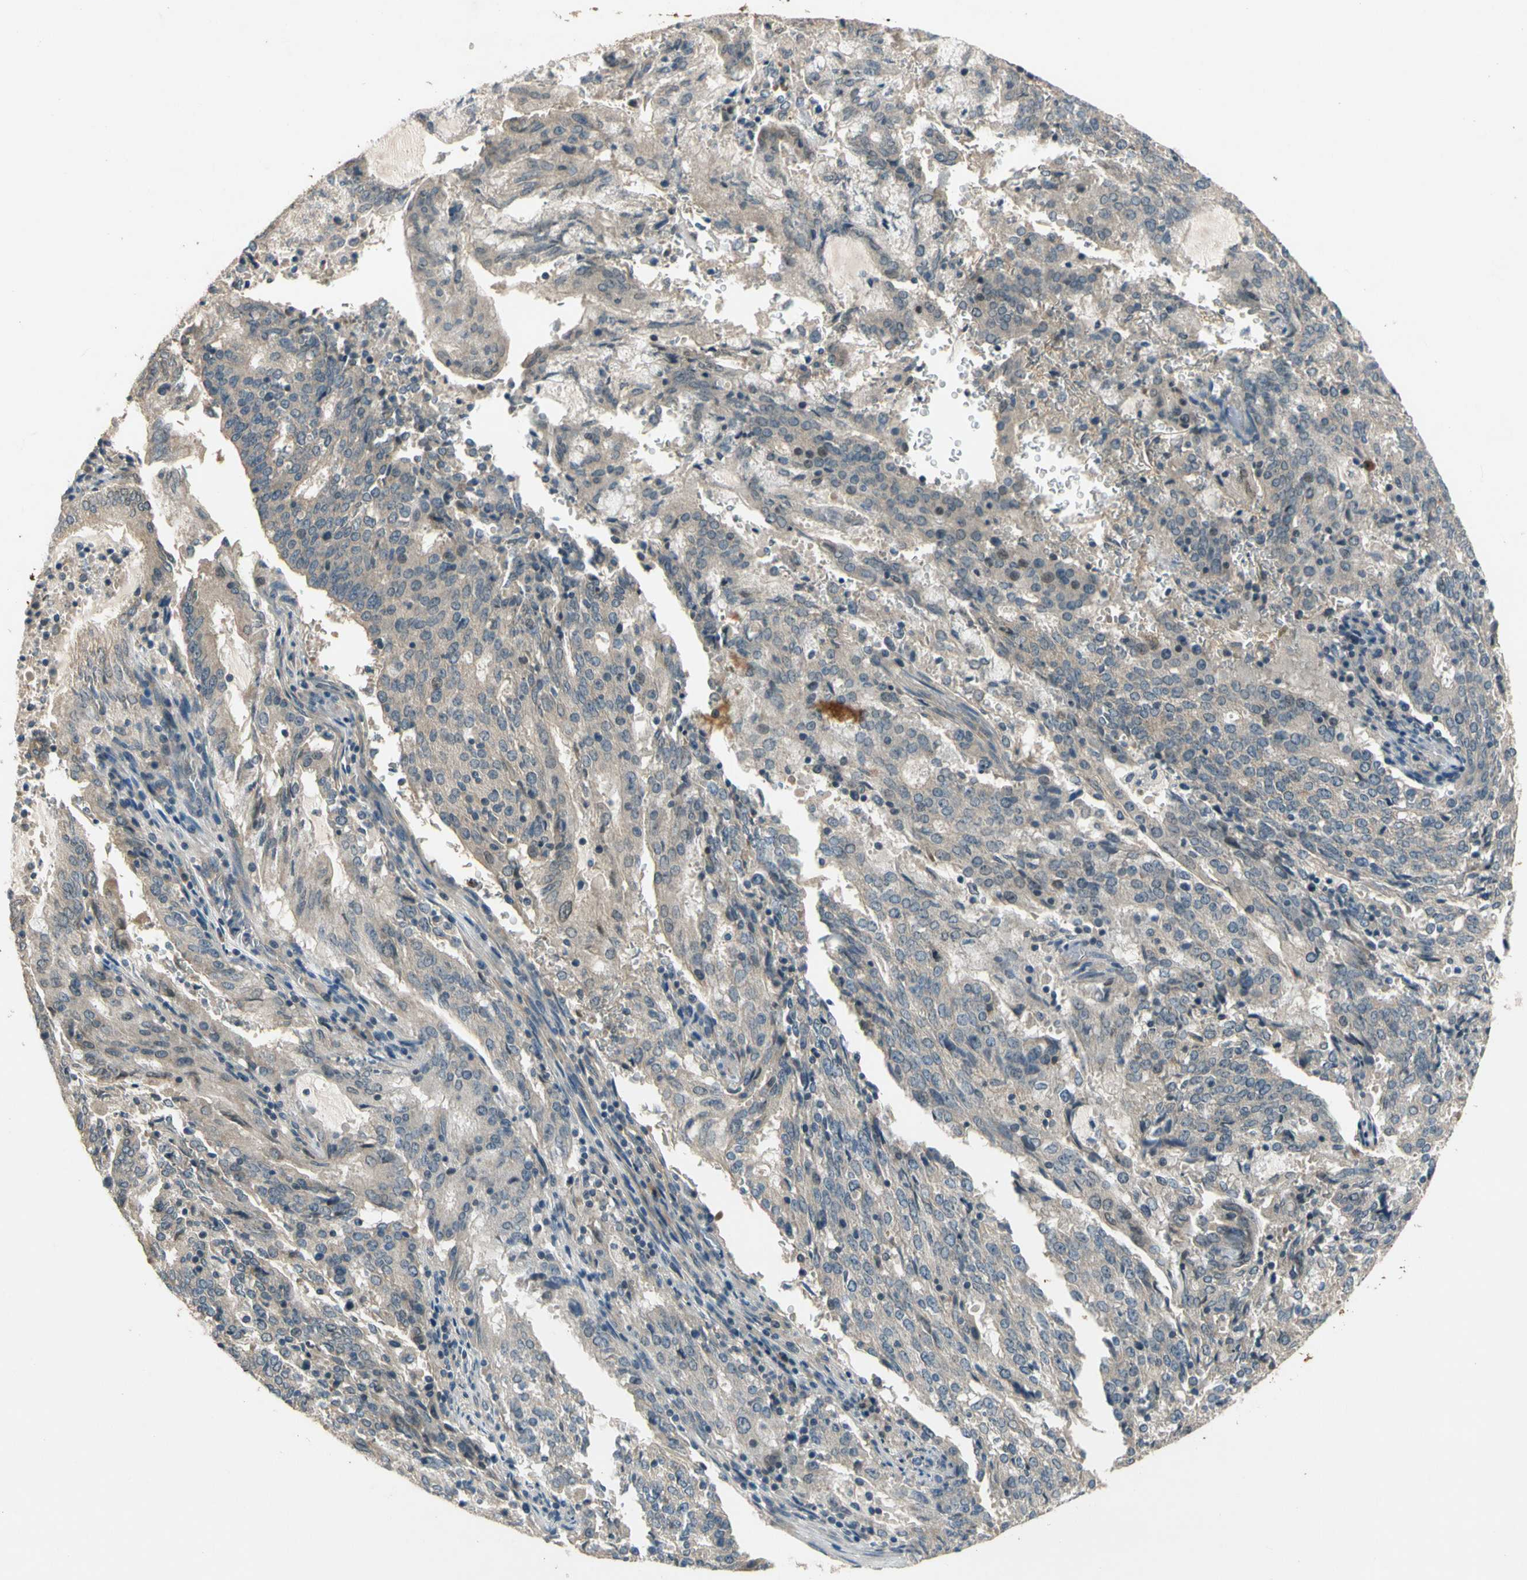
{"staining": {"intensity": "weak", "quantity": "<25%", "location": "cytoplasmic/membranous"}, "tissue": "cervical cancer", "cell_type": "Tumor cells", "image_type": "cancer", "snomed": [{"axis": "morphology", "description": "Adenocarcinoma, NOS"}, {"axis": "topography", "description": "Cervix"}], "caption": "Immunohistochemical staining of human cervical adenocarcinoma reveals no significant expression in tumor cells.", "gene": "ALKBH3", "patient": {"sex": "female", "age": 44}}